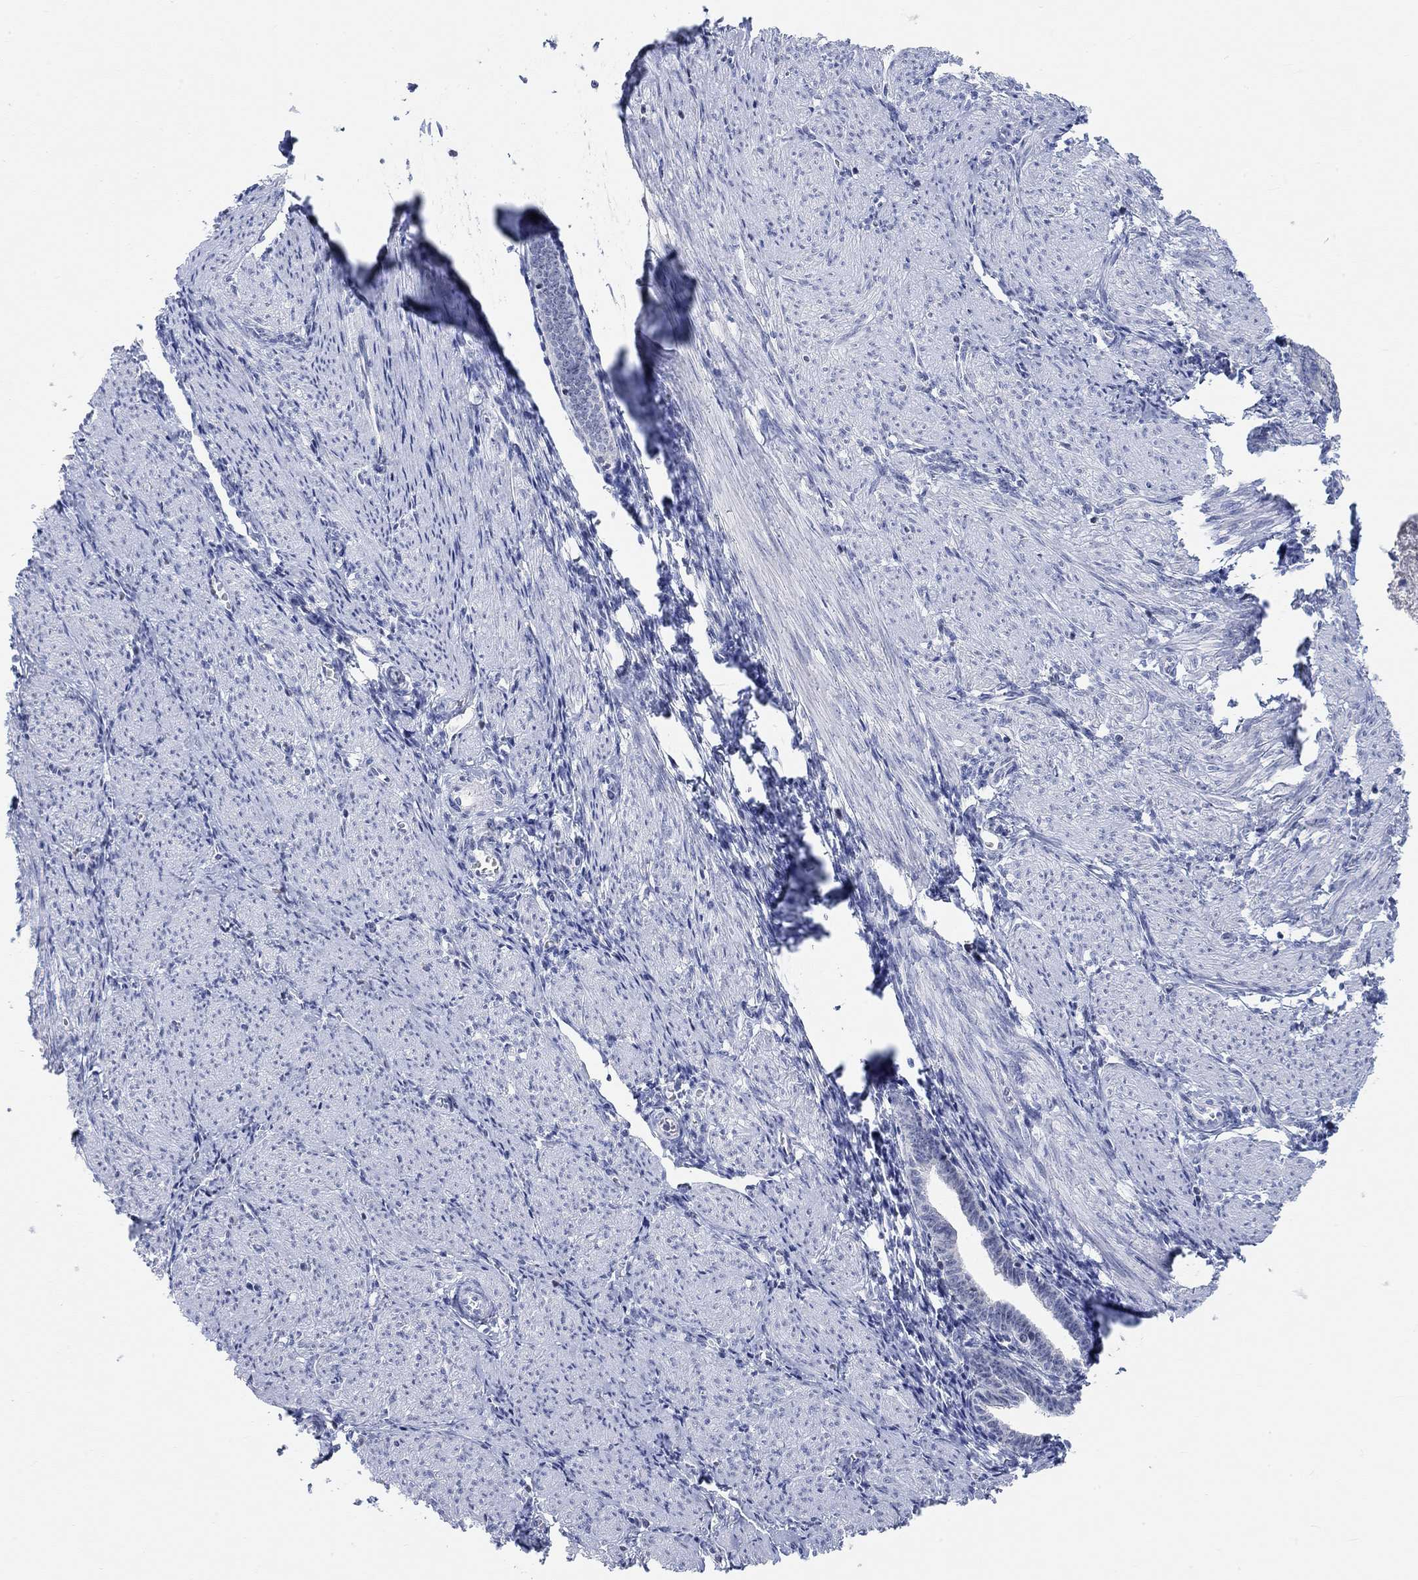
{"staining": {"intensity": "negative", "quantity": "none", "location": "none"}, "tissue": "endometrium", "cell_type": "Cells in endometrial stroma", "image_type": "normal", "snomed": [{"axis": "morphology", "description": "Normal tissue, NOS"}, {"axis": "topography", "description": "Endometrium"}], "caption": "This is an IHC image of unremarkable endometrium. There is no positivity in cells in endometrial stroma.", "gene": "ATP6V1E2", "patient": {"sex": "female", "age": 37}}